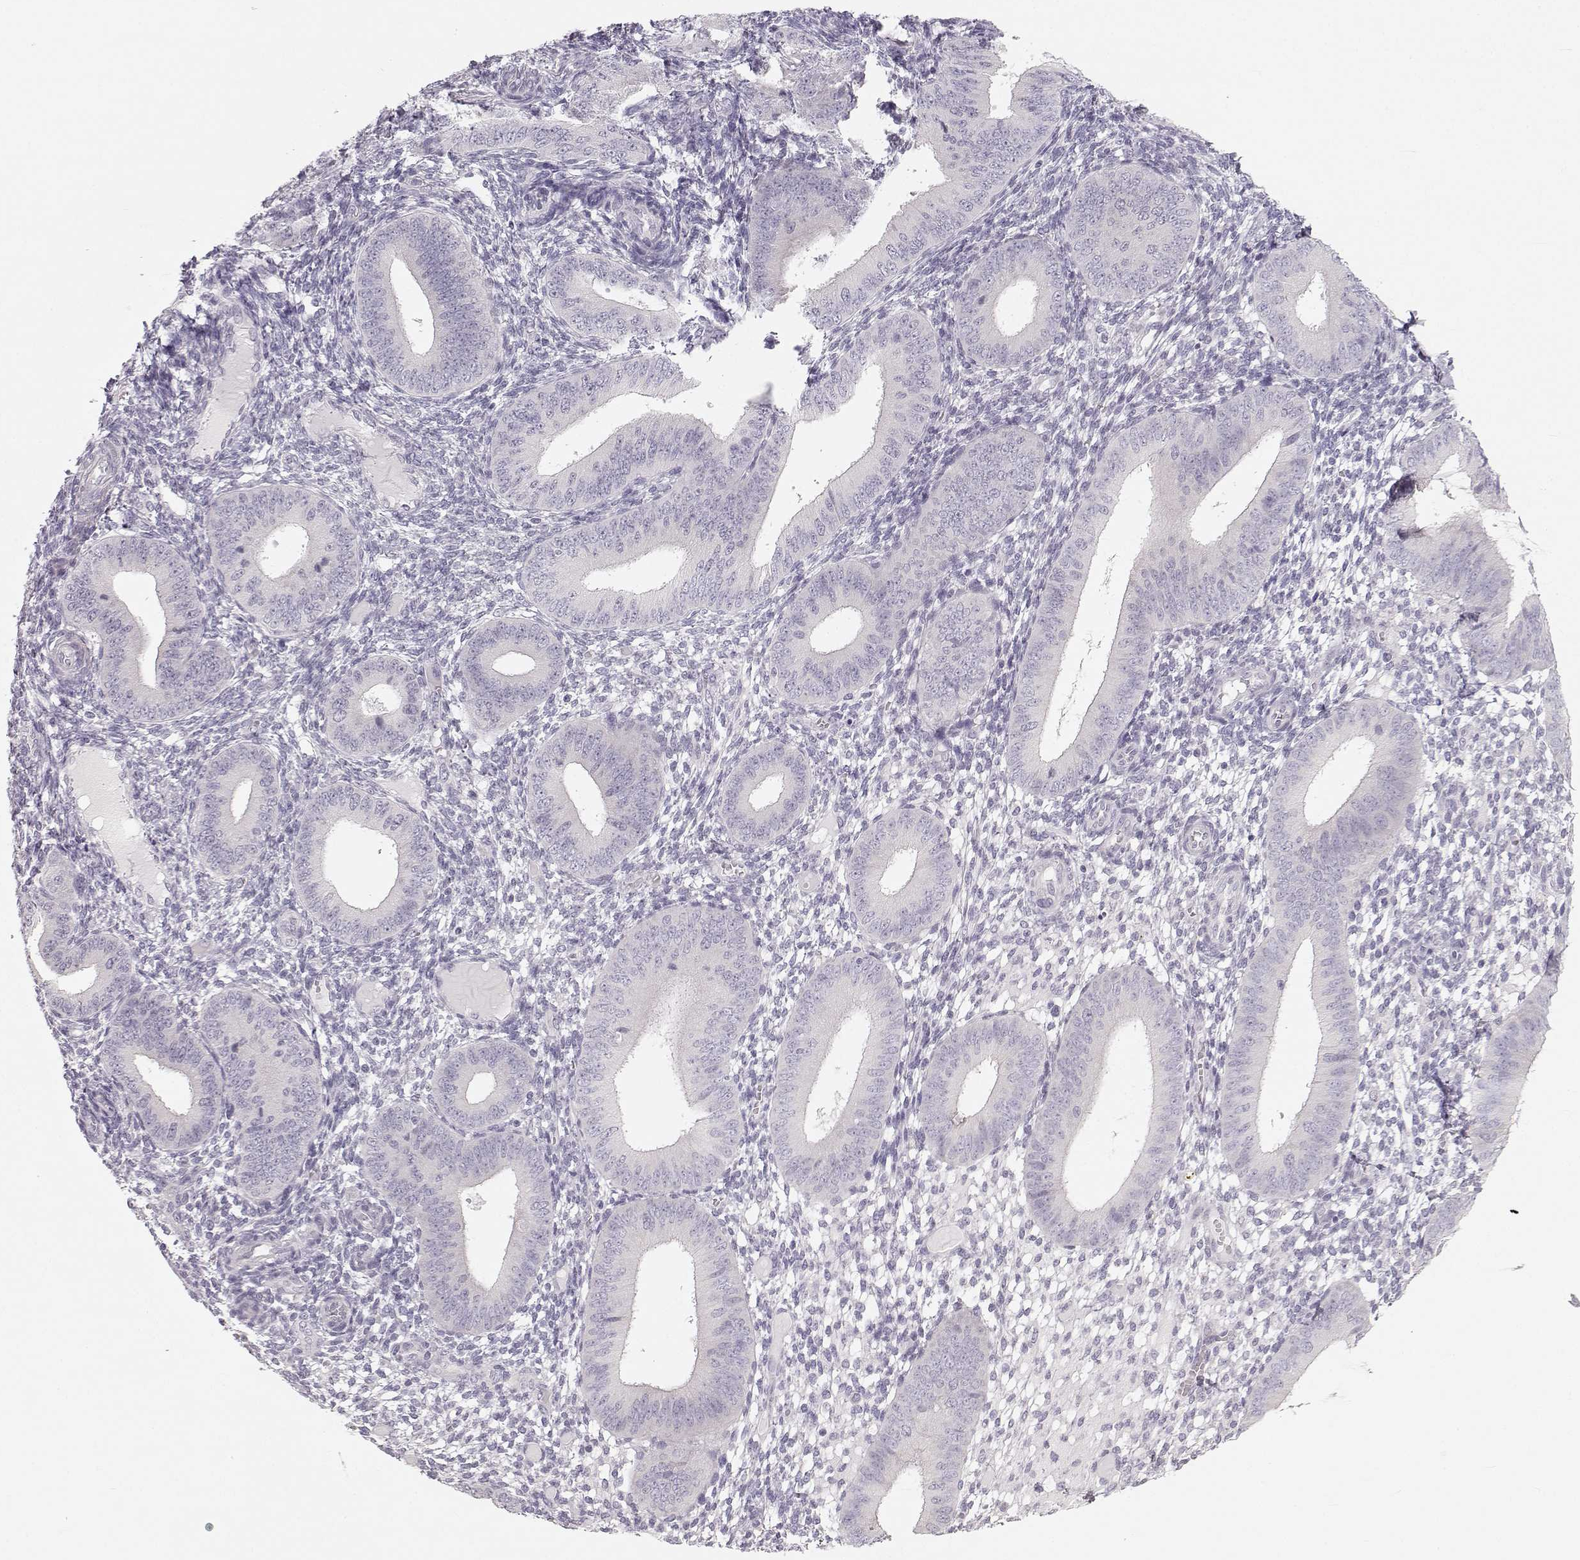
{"staining": {"intensity": "negative", "quantity": "none", "location": "none"}, "tissue": "endometrium", "cell_type": "Cells in endometrial stroma", "image_type": "normal", "snomed": [{"axis": "morphology", "description": "Normal tissue, NOS"}, {"axis": "topography", "description": "Endometrium"}], "caption": "Protein analysis of normal endometrium reveals no significant positivity in cells in endometrial stroma. (DAB immunohistochemistry (IHC), high magnification).", "gene": "OIP5", "patient": {"sex": "female", "age": 39}}